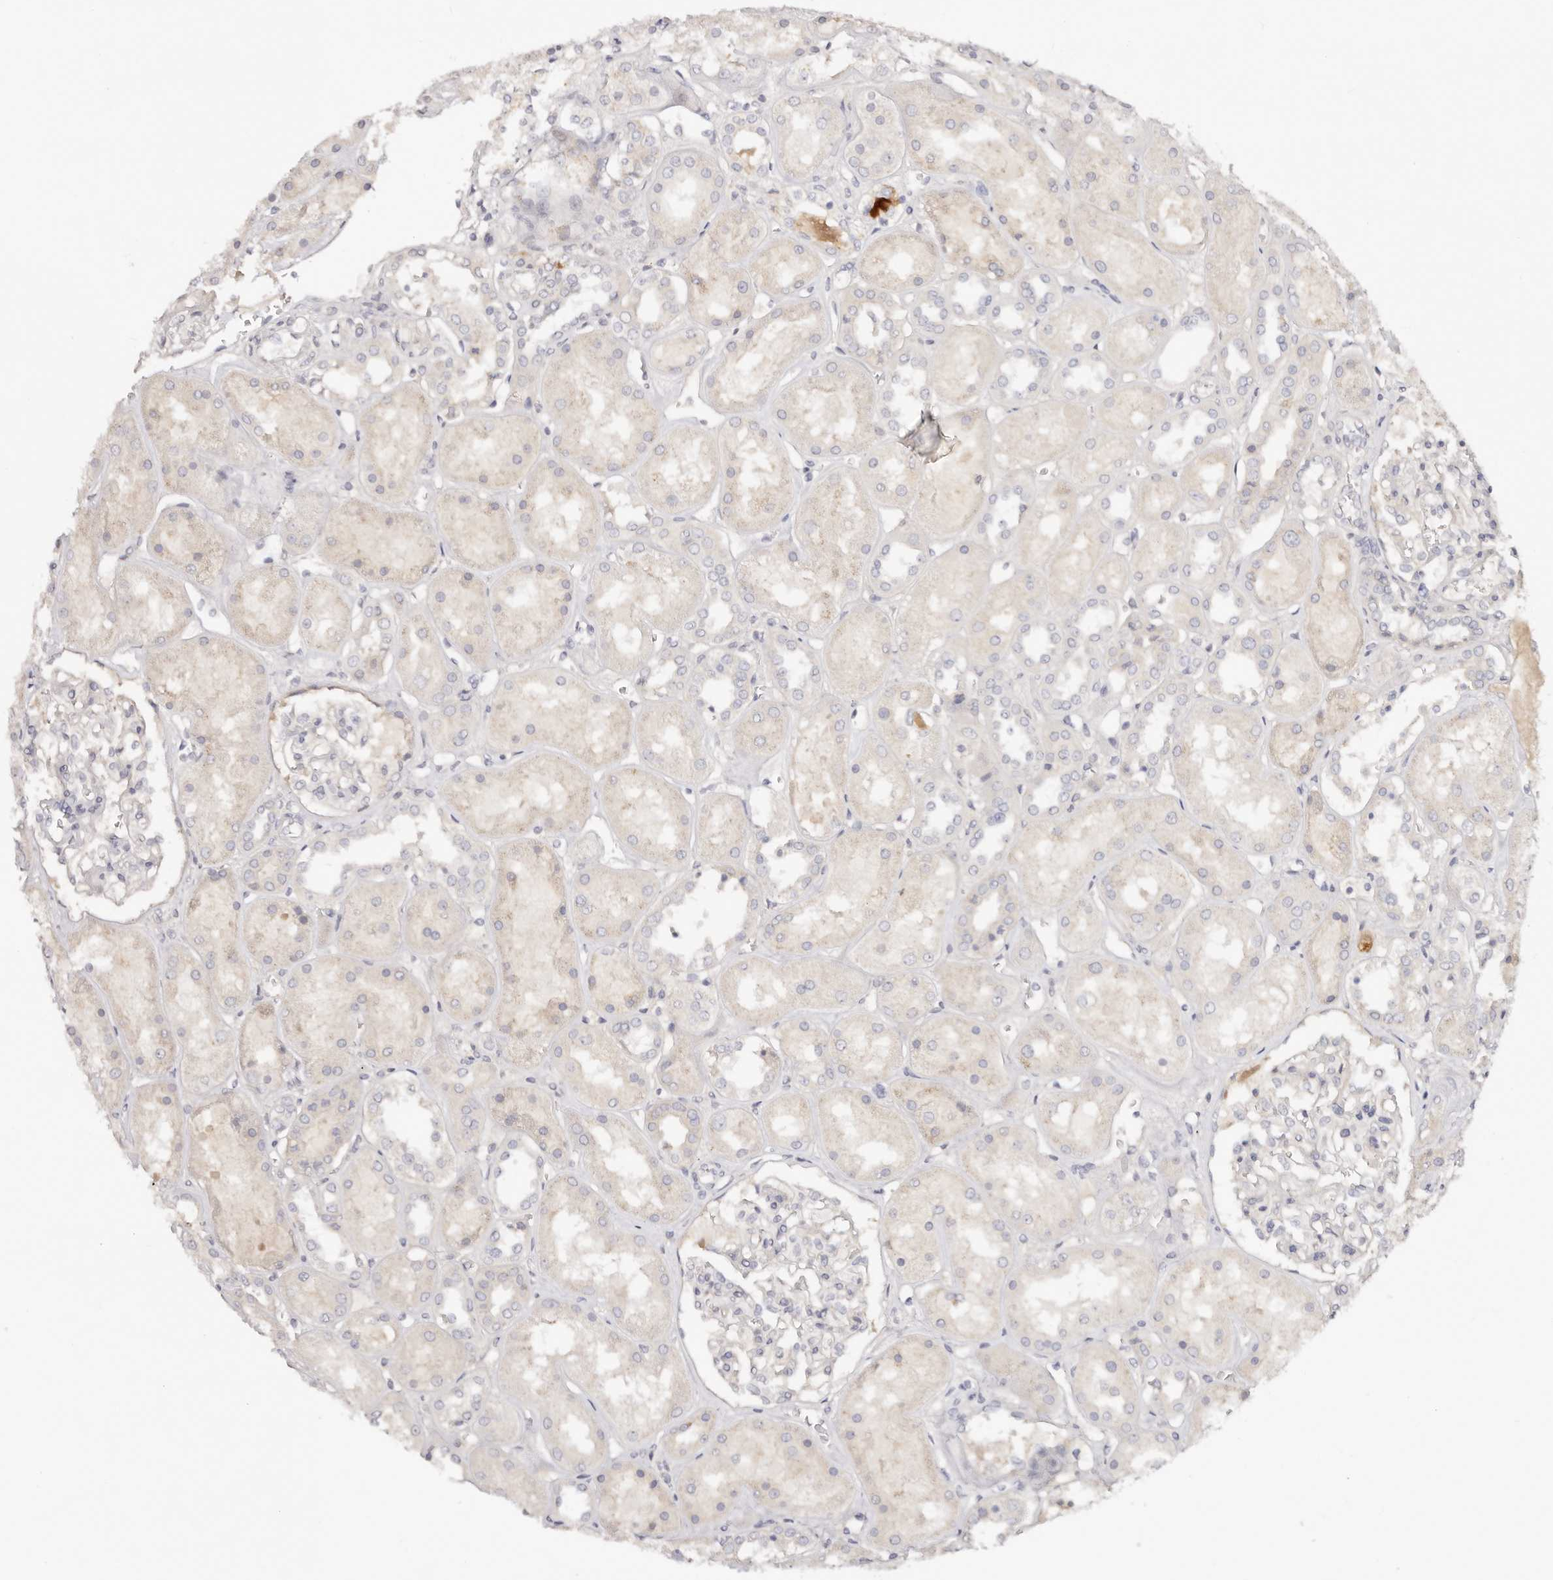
{"staining": {"intensity": "negative", "quantity": "none", "location": "none"}, "tissue": "kidney", "cell_type": "Cells in glomeruli", "image_type": "normal", "snomed": [{"axis": "morphology", "description": "Normal tissue, NOS"}, {"axis": "topography", "description": "Kidney"}], "caption": "An immunohistochemistry (IHC) photomicrograph of normal kidney is shown. There is no staining in cells in glomeruli of kidney. (DAB immunohistochemistry (IHC) with hematoxylin counter stain).", "gene": "DNASE1", "patient": {"sex": "male", "age": 70}}